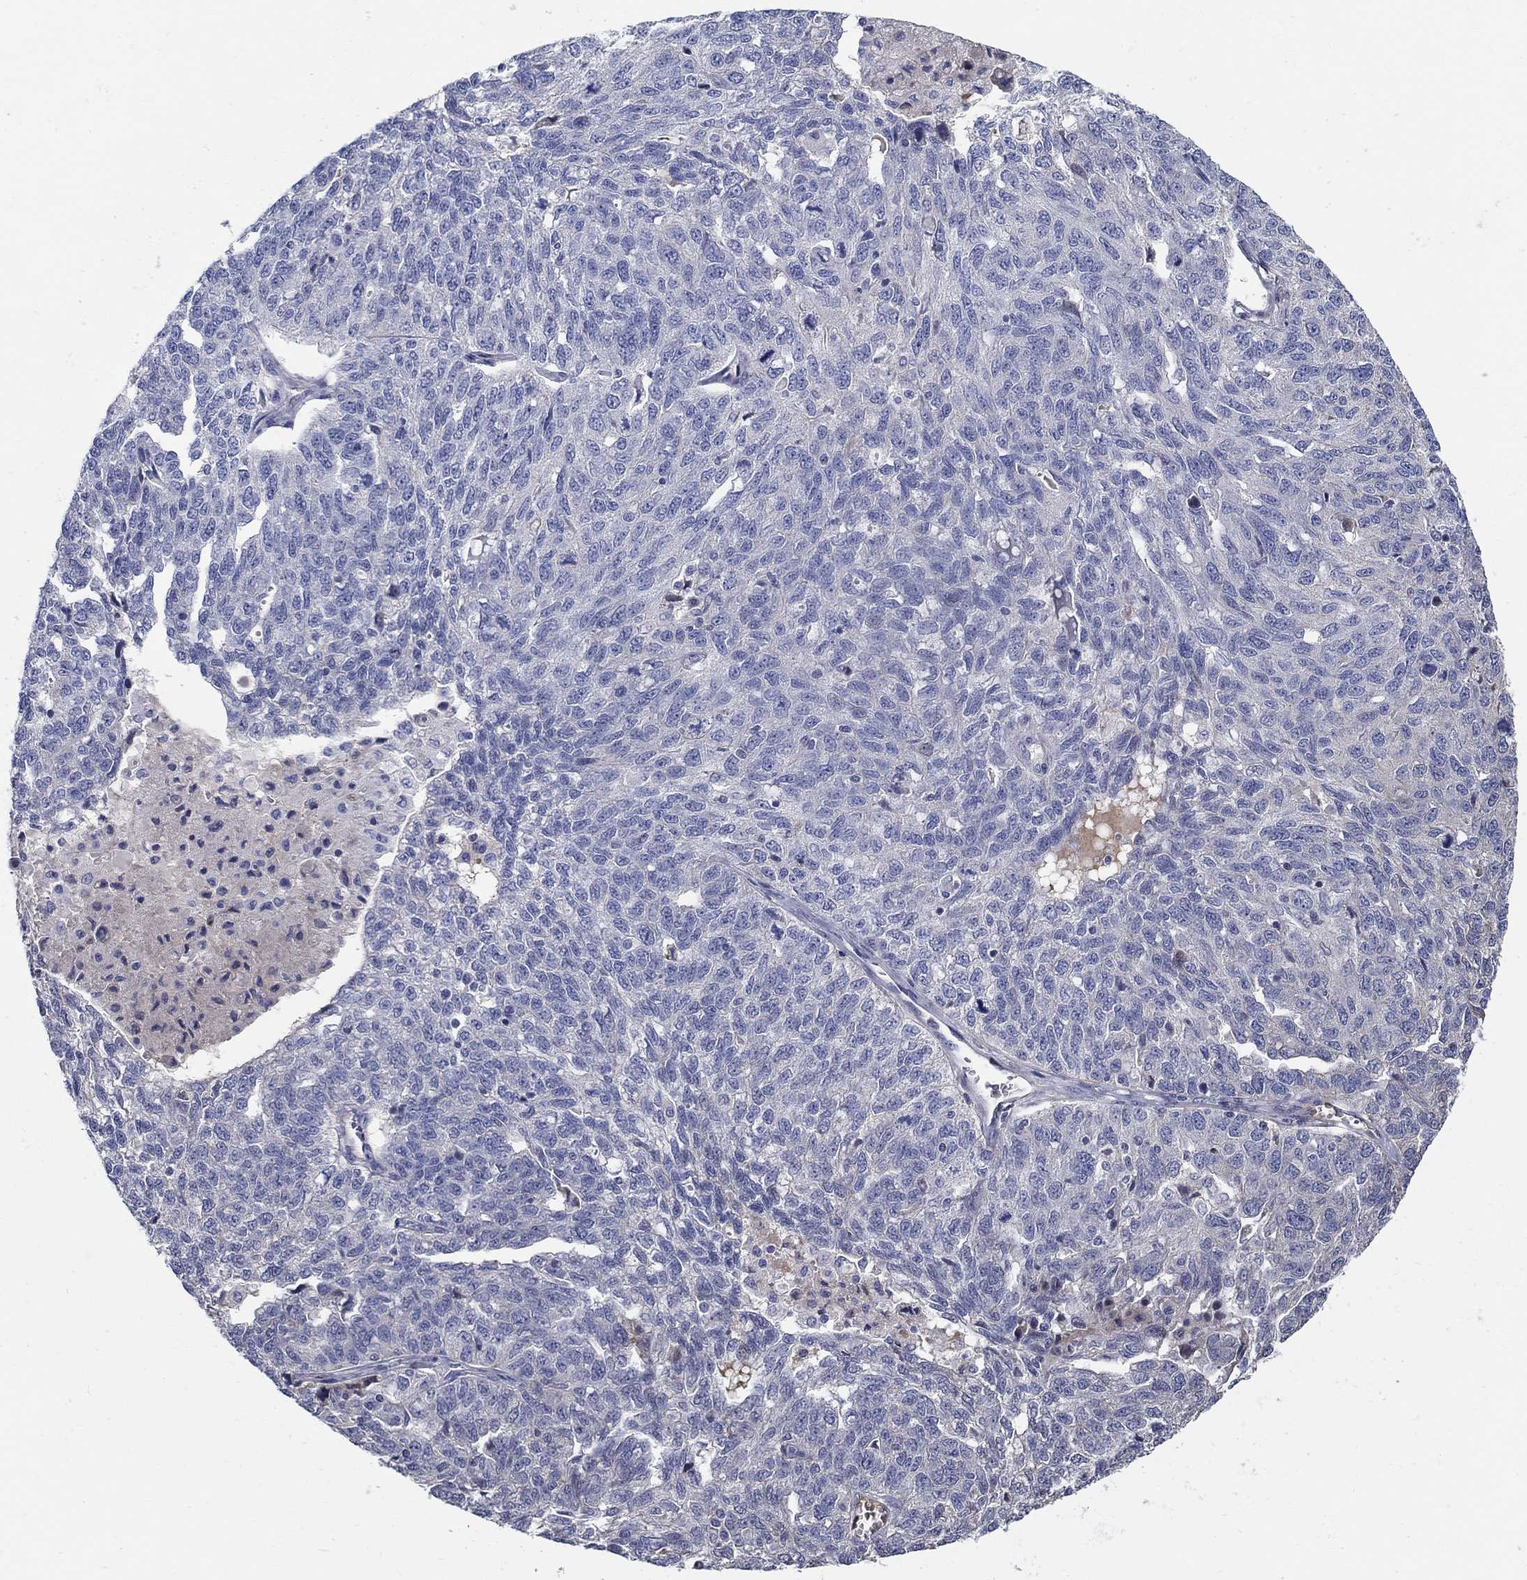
{"staining": {"intensity": "negative", "quantity": "none", "location": "none"}, "tissue": "ovarian cancer", "cell_type": "Tumor cells", "image_type": "cancer", "snomed": [{"axis": "morphology", "description": "Cystadenocarcinoma, serous, NOS"}, {"axis": "topography", "description": "Ovary"}], "caption": "A micrograph of ovarian cancer (serous cystadenocarcinoma) stained for a protein displays no brown staining in tumor cells.", "gene": "C16orf46", "patient": {"sex": "female", "age": 71}}